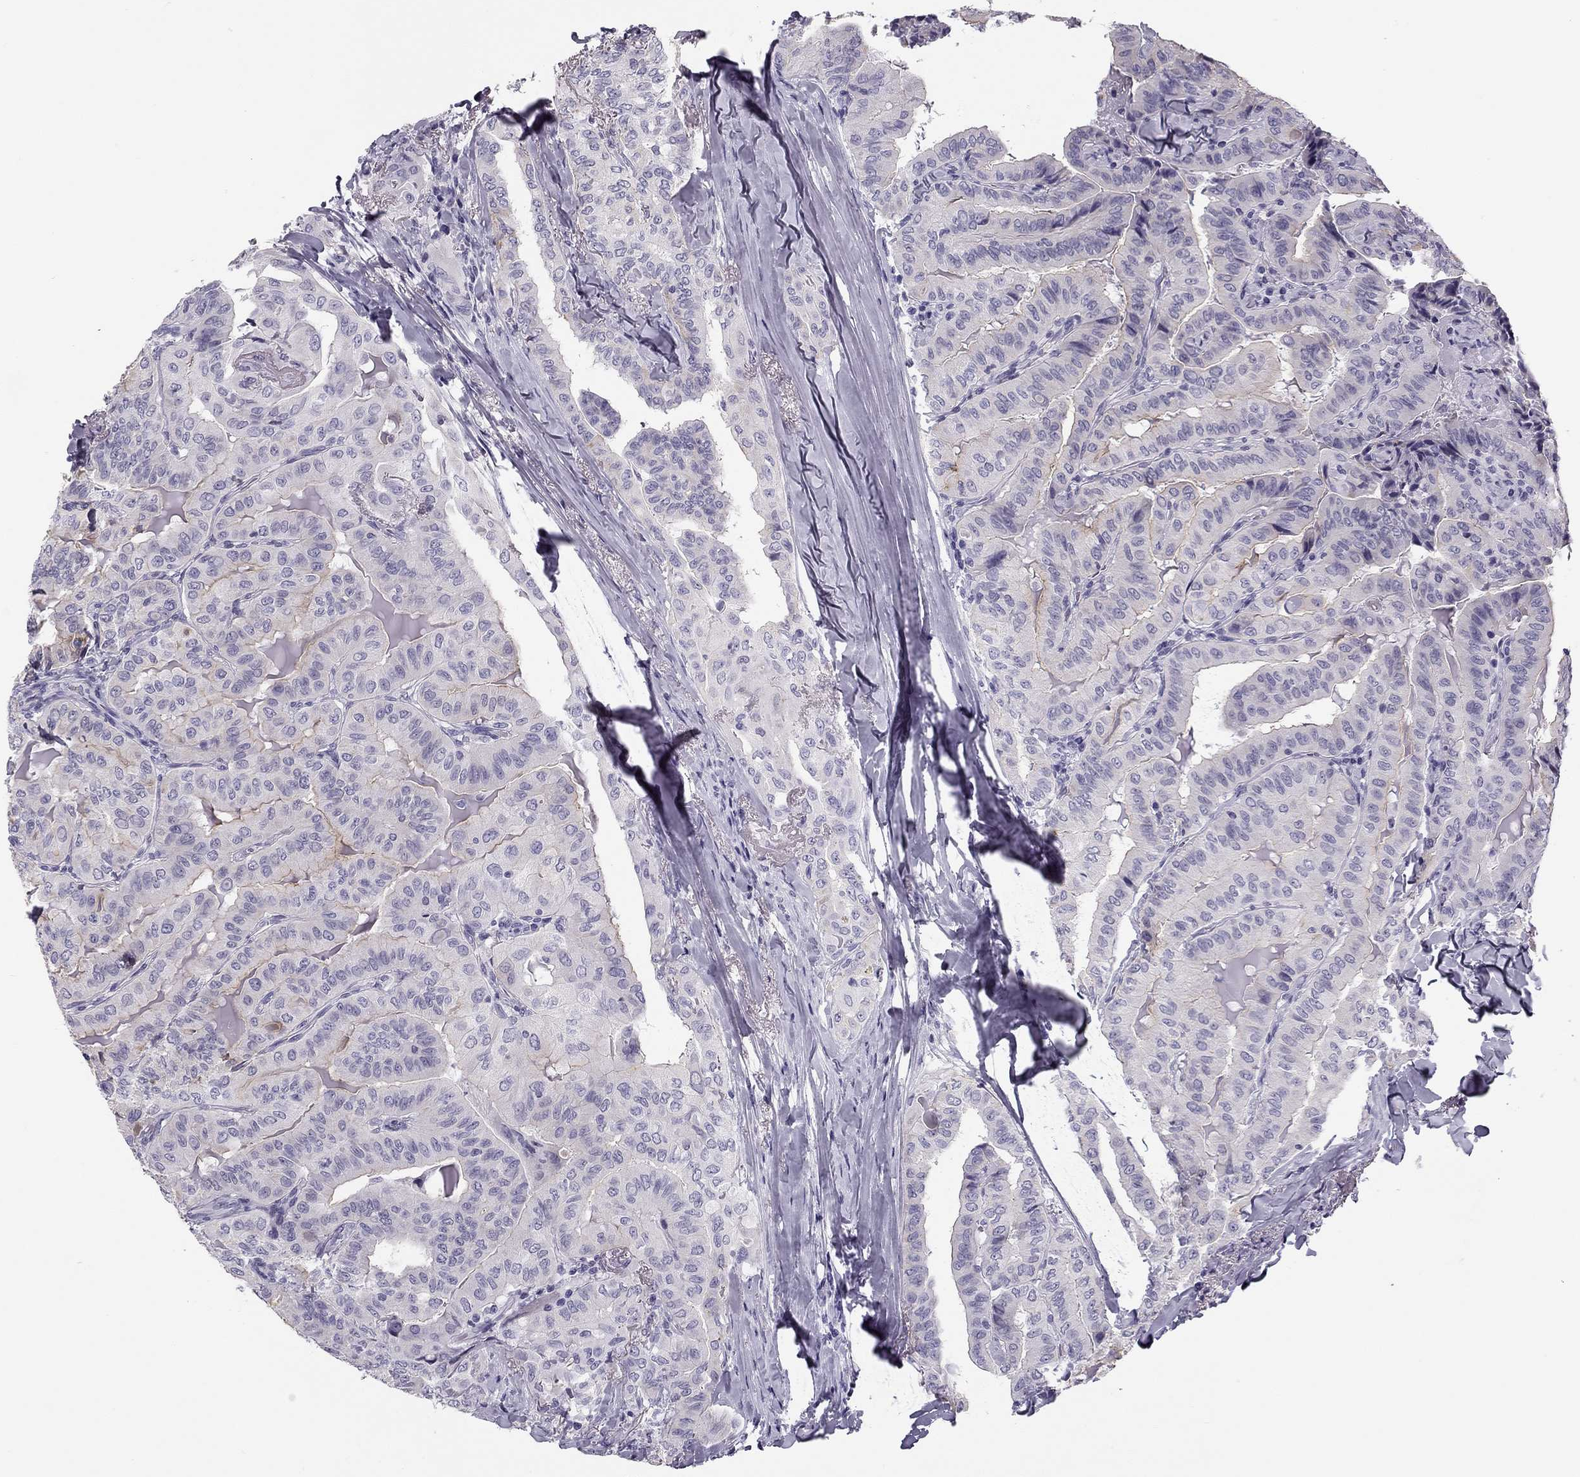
{"staining": {"intensity": "negative", "quantity": "none", "location": "none"}, "tissue": "thyroid cancer", "cell_type": "Tumor cells", "image_type": "cancer", "snomed": [{"axis": "morphology", "description": "Papillary adenocarcinoma, NOS"}, {"axis": "topography", "description": "Thyroid gland"}], "caption": "This is an immunohistochemistry (IHC) micrograph of human thyroid papillary adenocarcinoma. There is no positivity in tumor cells.", "gene": "MC5R", "patient": {"sex": "female", "age": 68}}